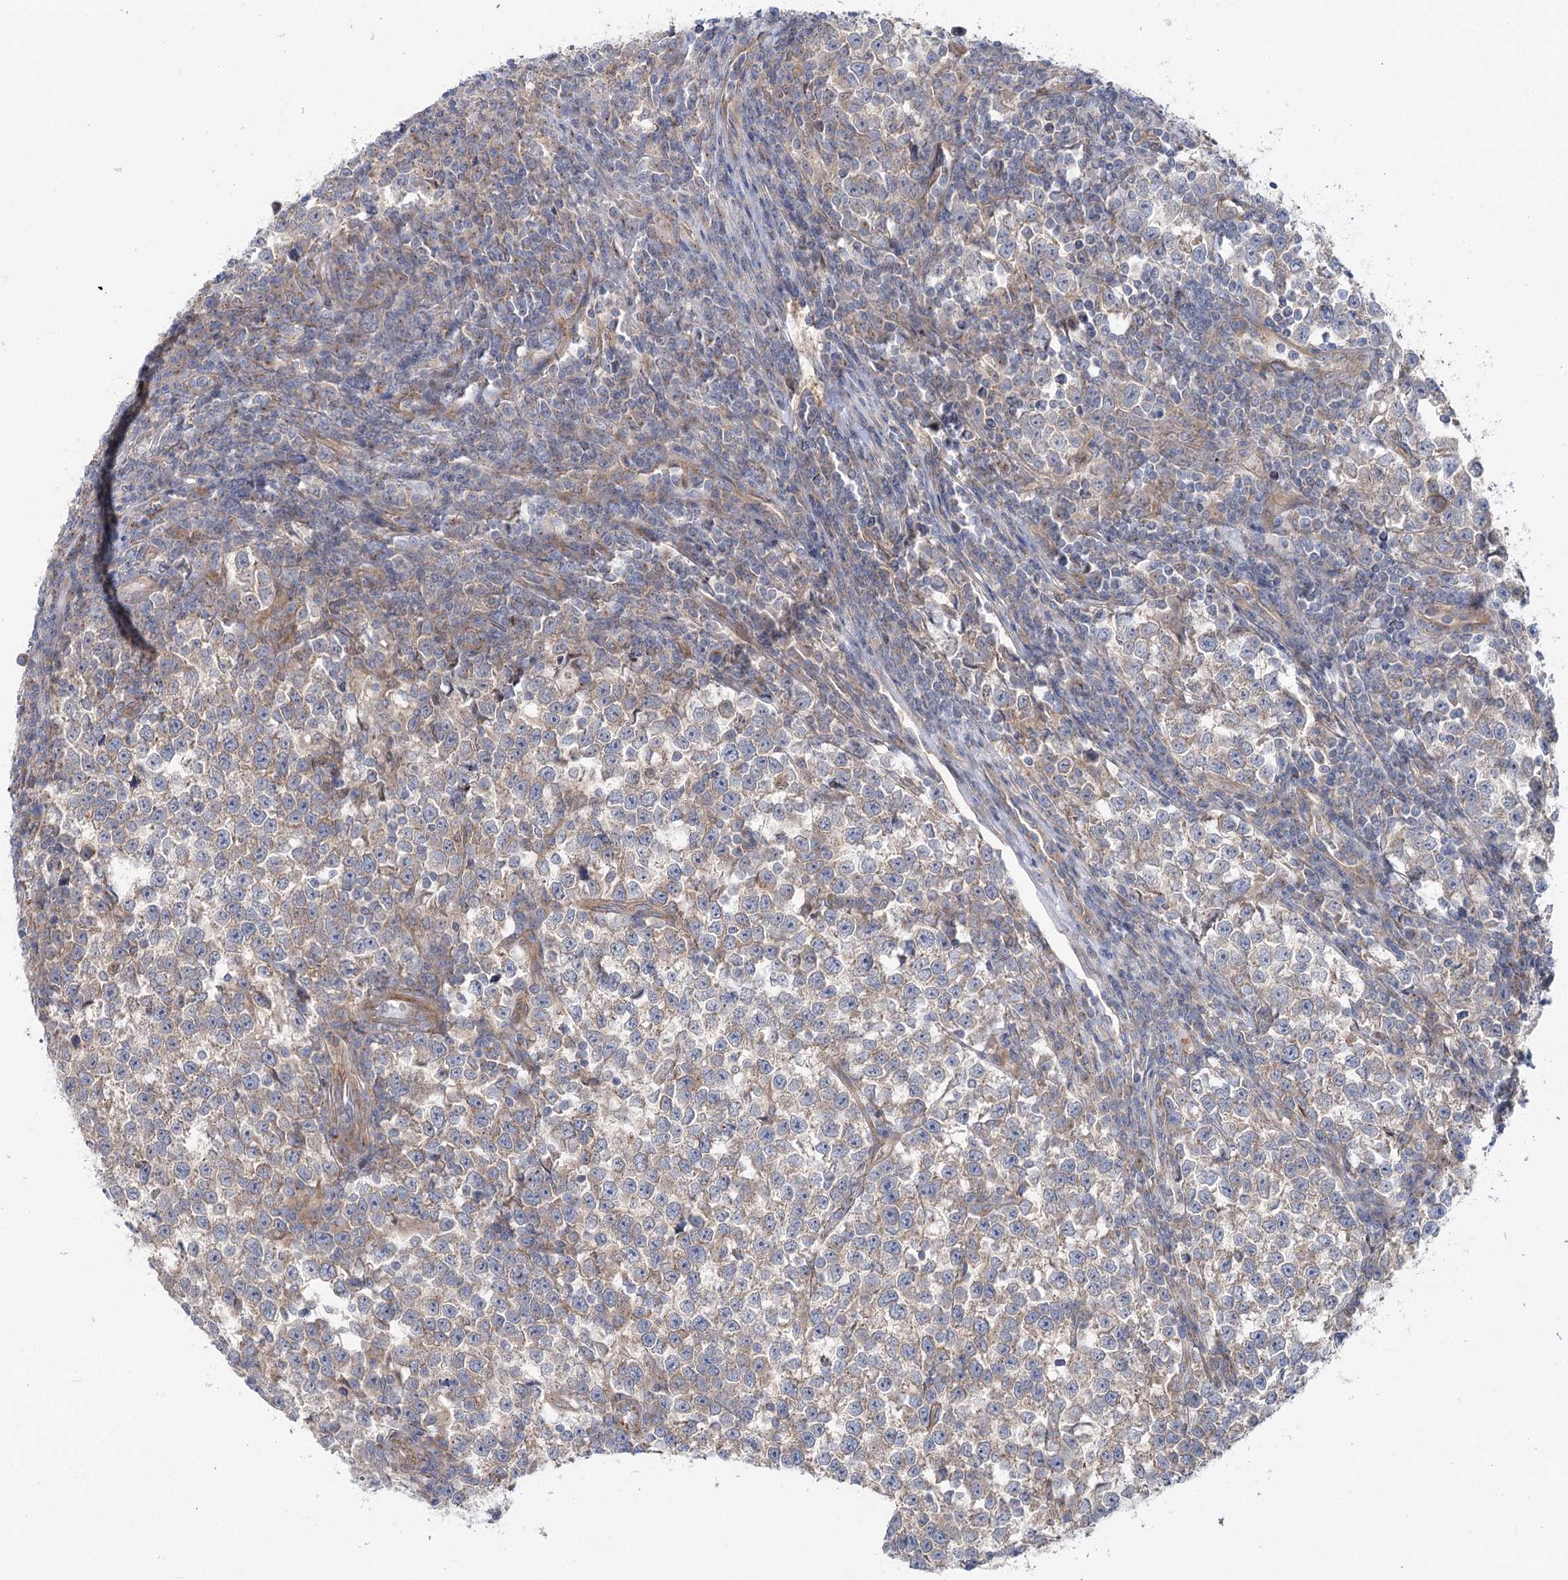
{"staining": {"intensity": "weak", "quantity": ">75%", "location": "cytoplasmic/membranous"}, "tissue": "testis cancer", "cell_type": "Tumor cells", "image_type": "cancer", "snomed": [{"axis": "morphology", "description": "Normal tissue, NOS"}, {"axis": "morphology", "description": "Seminoma, NOS"}, {"axis": "topography", "description": "Testis"}], "caption": "Immunohistochemical staining of testis seminoma exhibits low levels of weak cytoplasmic/membranous staining in about >75% of tumor cells.", "gene": "SCN11A", "patient": {"sex": "male", "age": 43}}